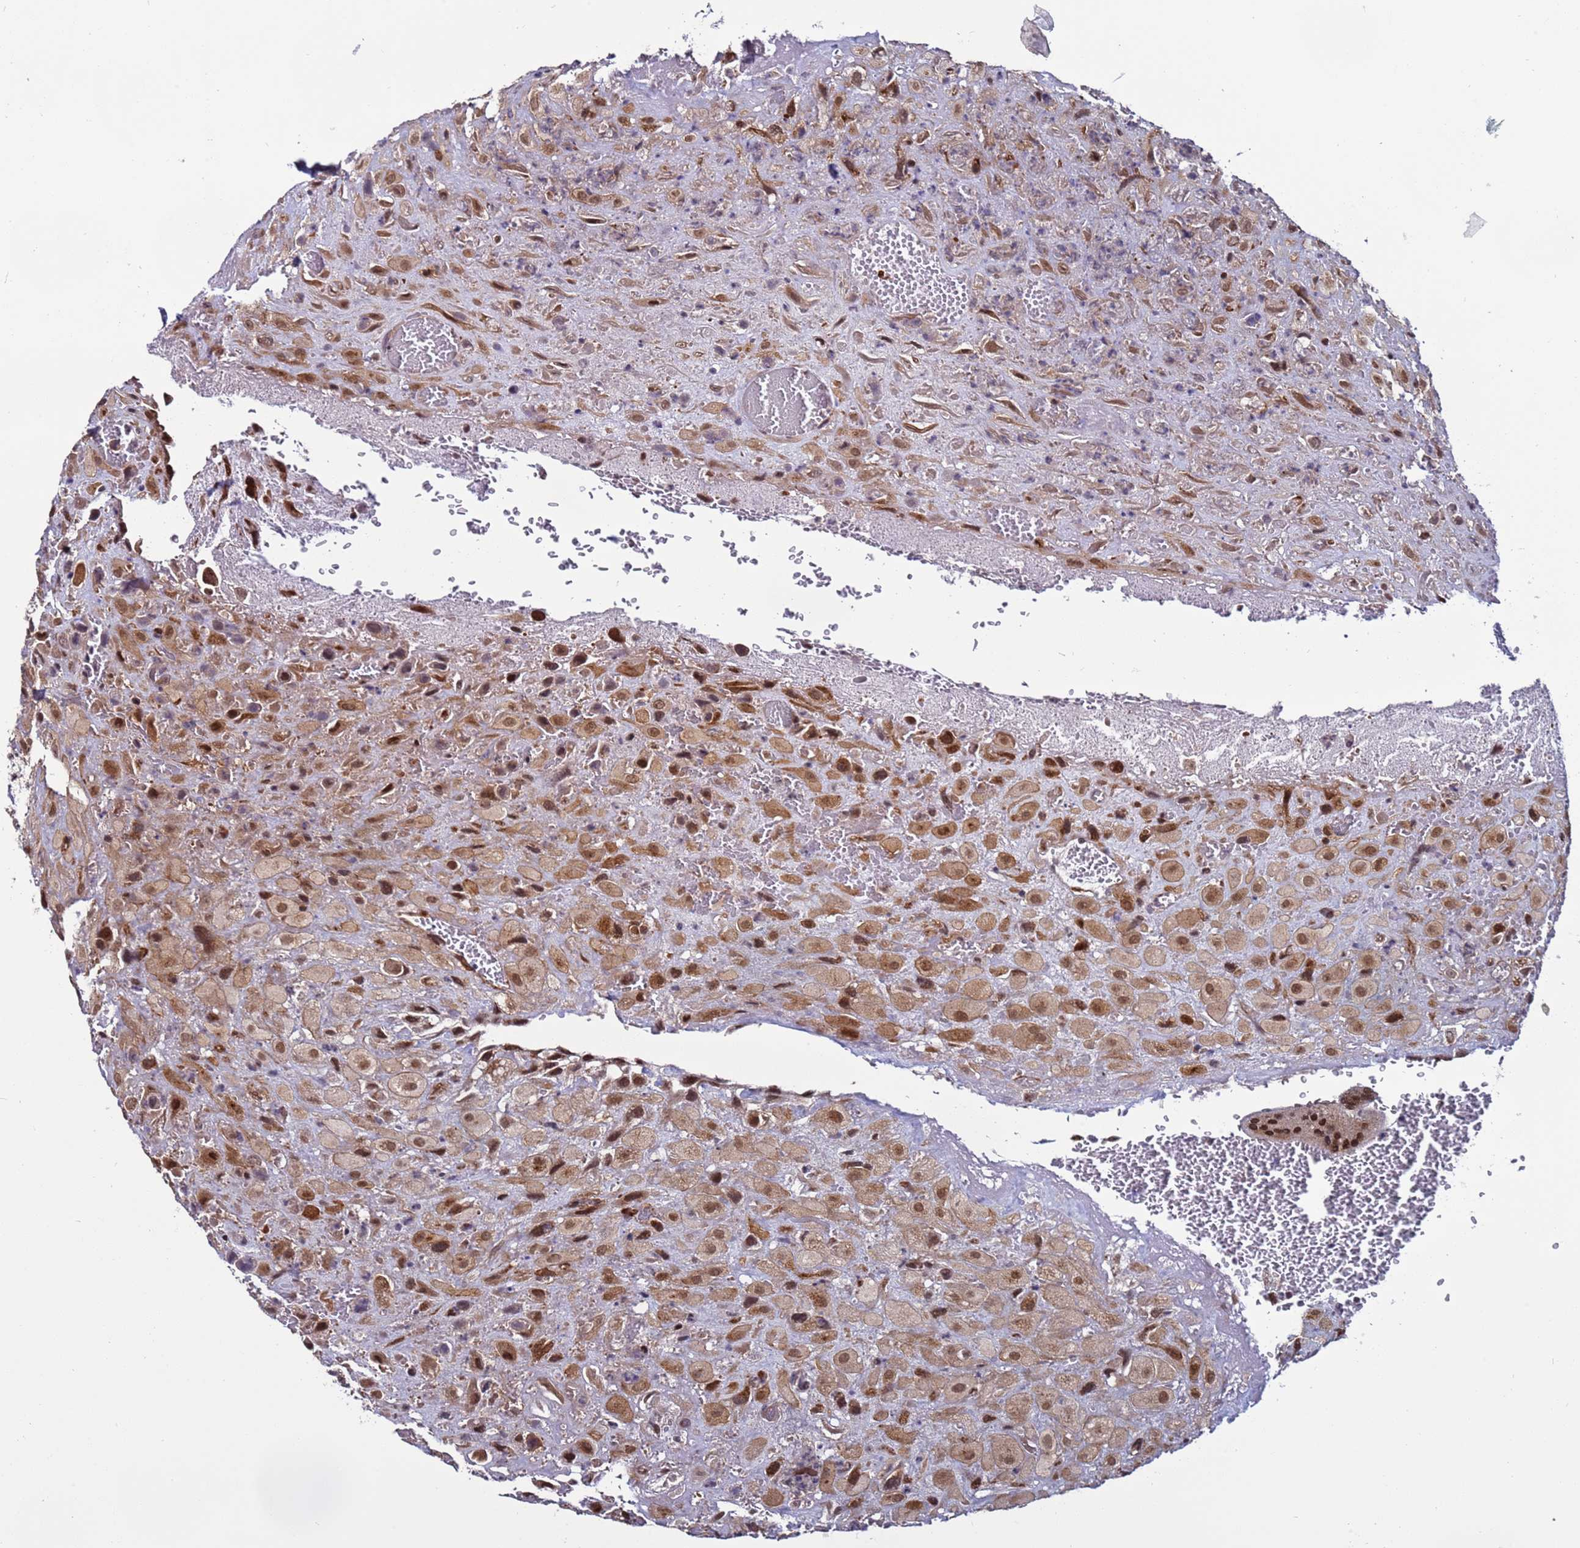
{"staining": {"intensity": "strong", "quantity": ">75%", "location": "cytoplasmic/membranous,nuclear"}, "tissue": "placenta", "cell_type": "Decidual cells", "image_type": "normal", "snomed": [{"axis": "morphology", "description": "Normal tissue, NOS"}, {"axis": "topography", "description": "Placenta"}], "caption": "A brown stain shows strong cytoplasmic/membranous,nuclear expression of a protein in decidual cells of benign human placenta.", "gene": "POLR2D", "patient": {"sex": "female", "age": 35}}